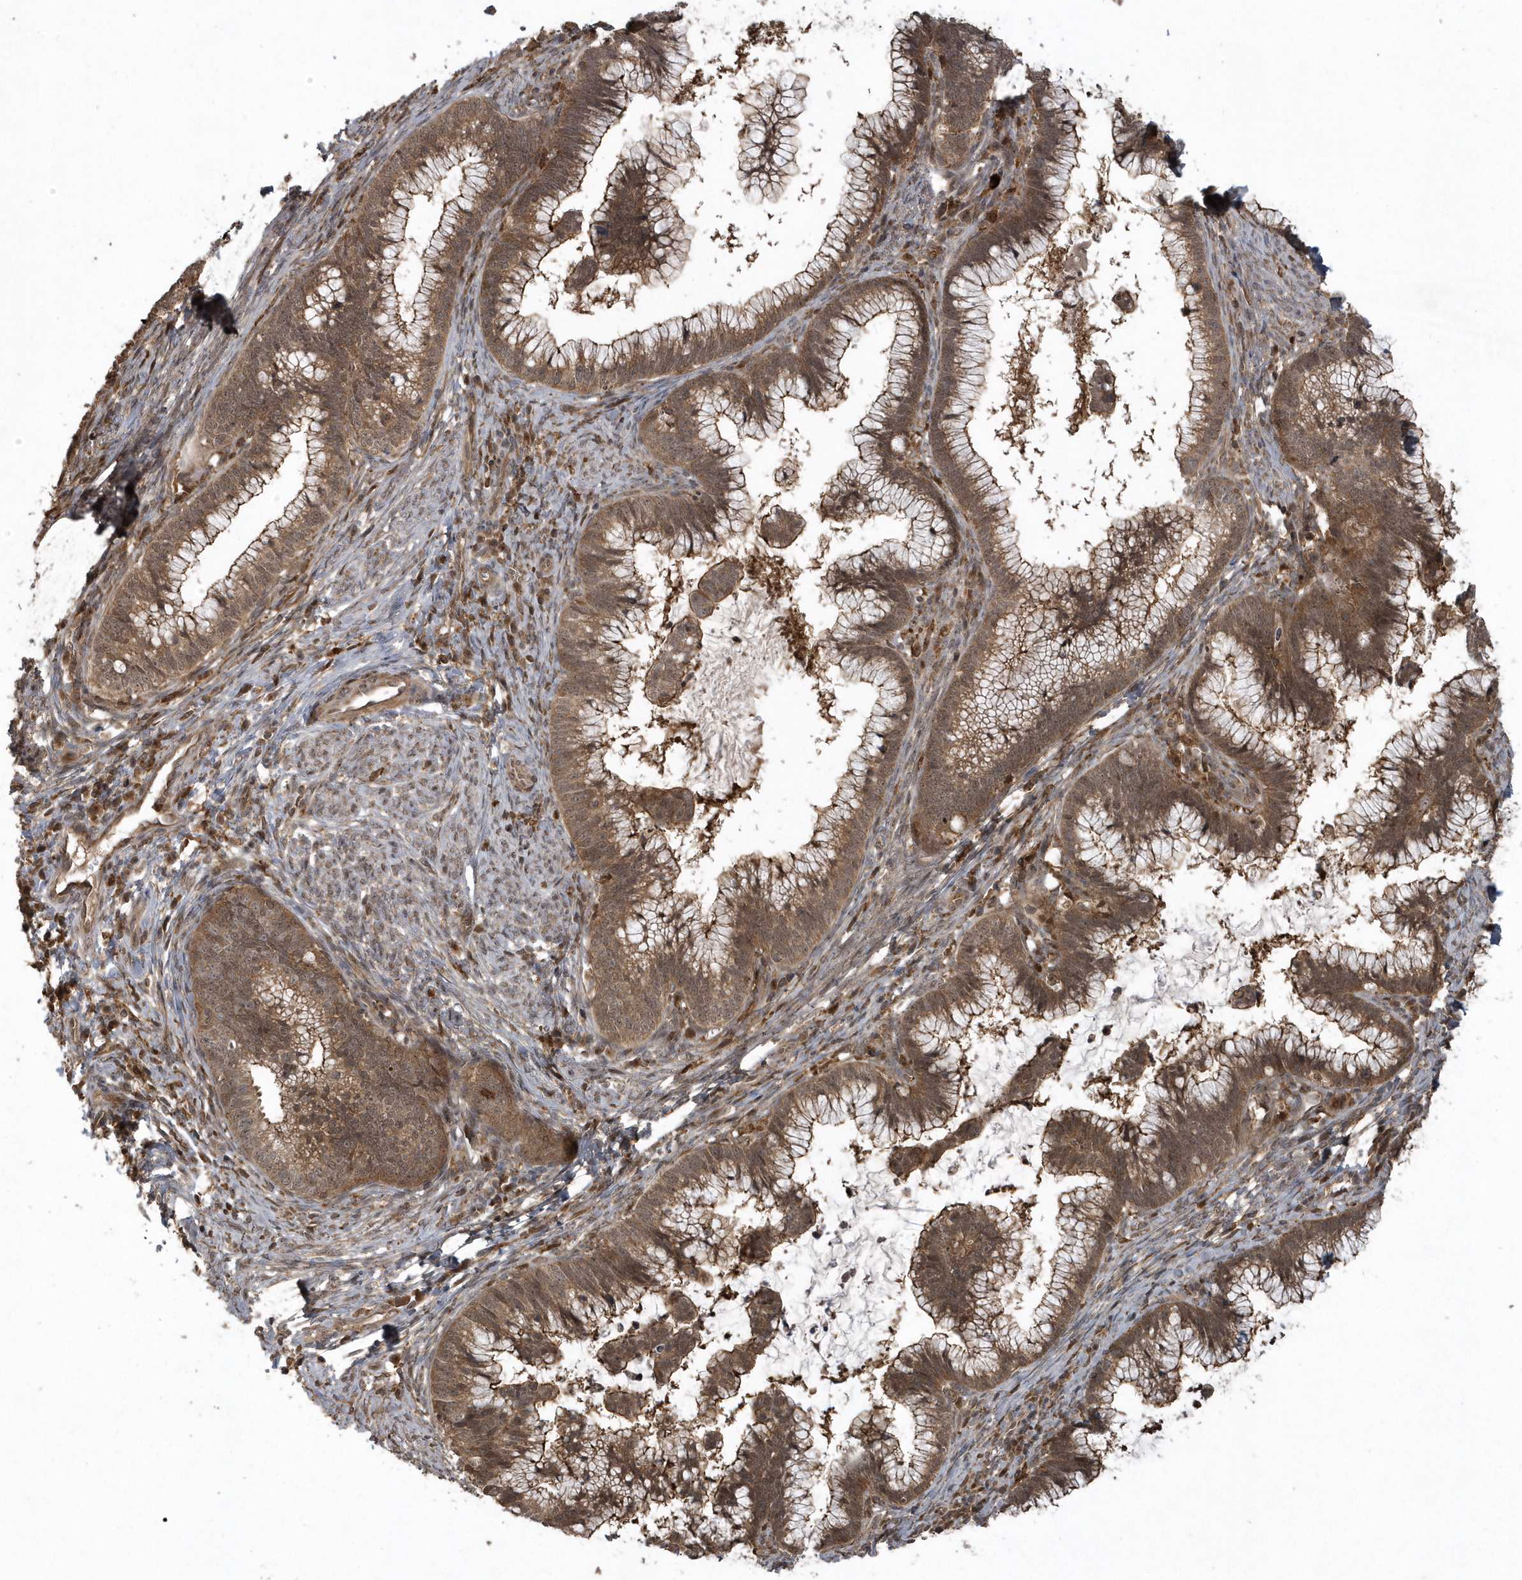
{"staining": {"intensity": "strong", "quantity": ">75%", "location": "cytoplasmic/membranous"}, "tissue": "cervical cancer", "cell_type": "Tumor cells", "image_type": "cancer", "snomed": [{"axis": "morphology", "description": "Adenocarcinoma, NOS"}, {"axis": "topography", "description": "Cervix"}], "caption": "Protein analysis of cervical adenocarcinoma tissue exhibits strong cytoplasmic/membranous staining in about >75% of tumor cells.", "gene": "LACC1", "patient": {"sex": "female", "age": 36}}